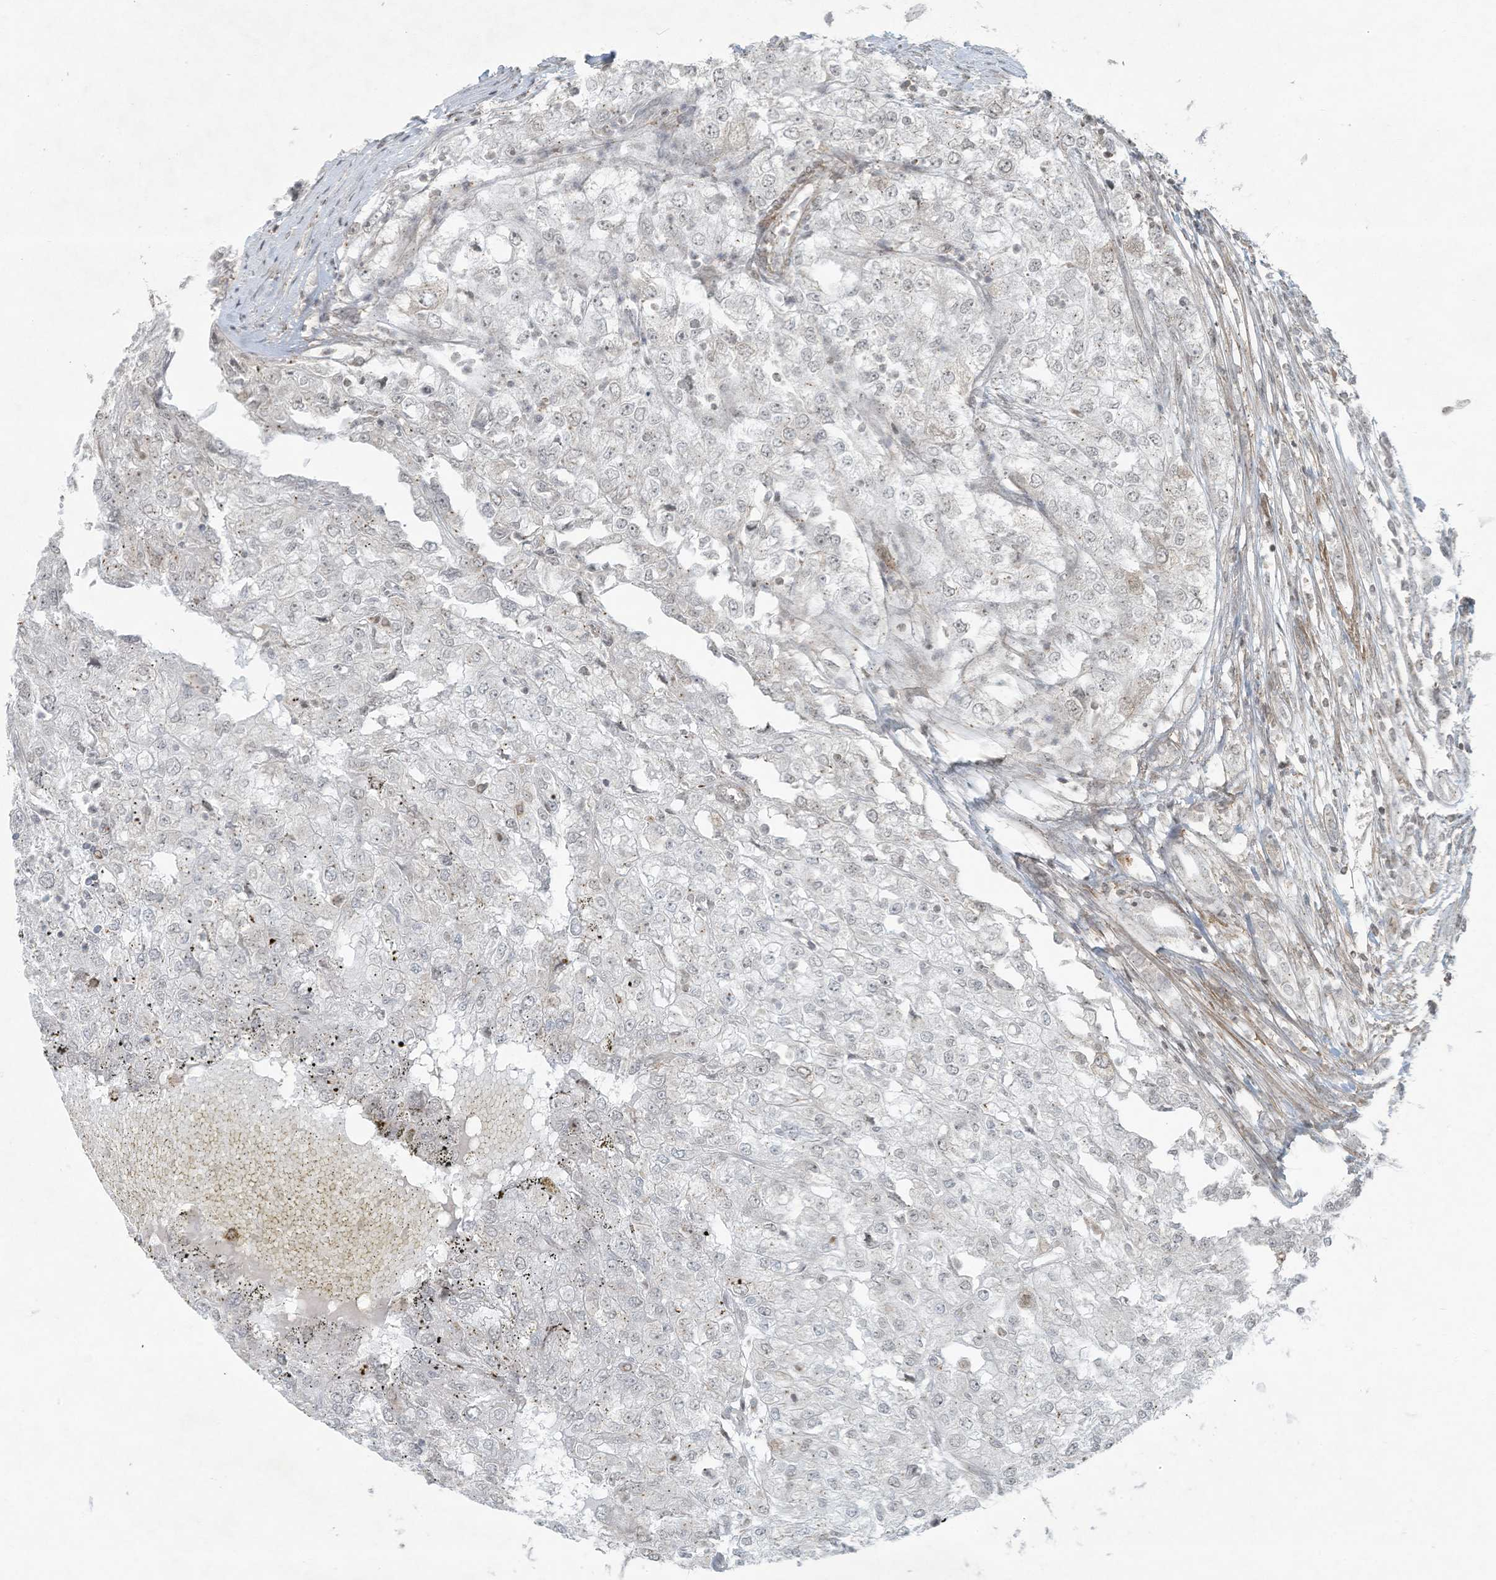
{"staining": {"intensity": "negative", "quantity": "none", "location": "none"}, "tissue": "renal cancer", "cell_type": "Tumor cells", "image_type": "cancer", "snomed": [{"axis": "morphology", "description": "Adenocarcinoma, NOS"}, {"axis": "topography", "description": "Kidney"}], "caption": "Renal adenocarcinoma was stained to show a protein in brown. There is no significant positivity in tumor cells.", "gene": "ZNF263", "patient": {"sex": "female", "age": 54}}